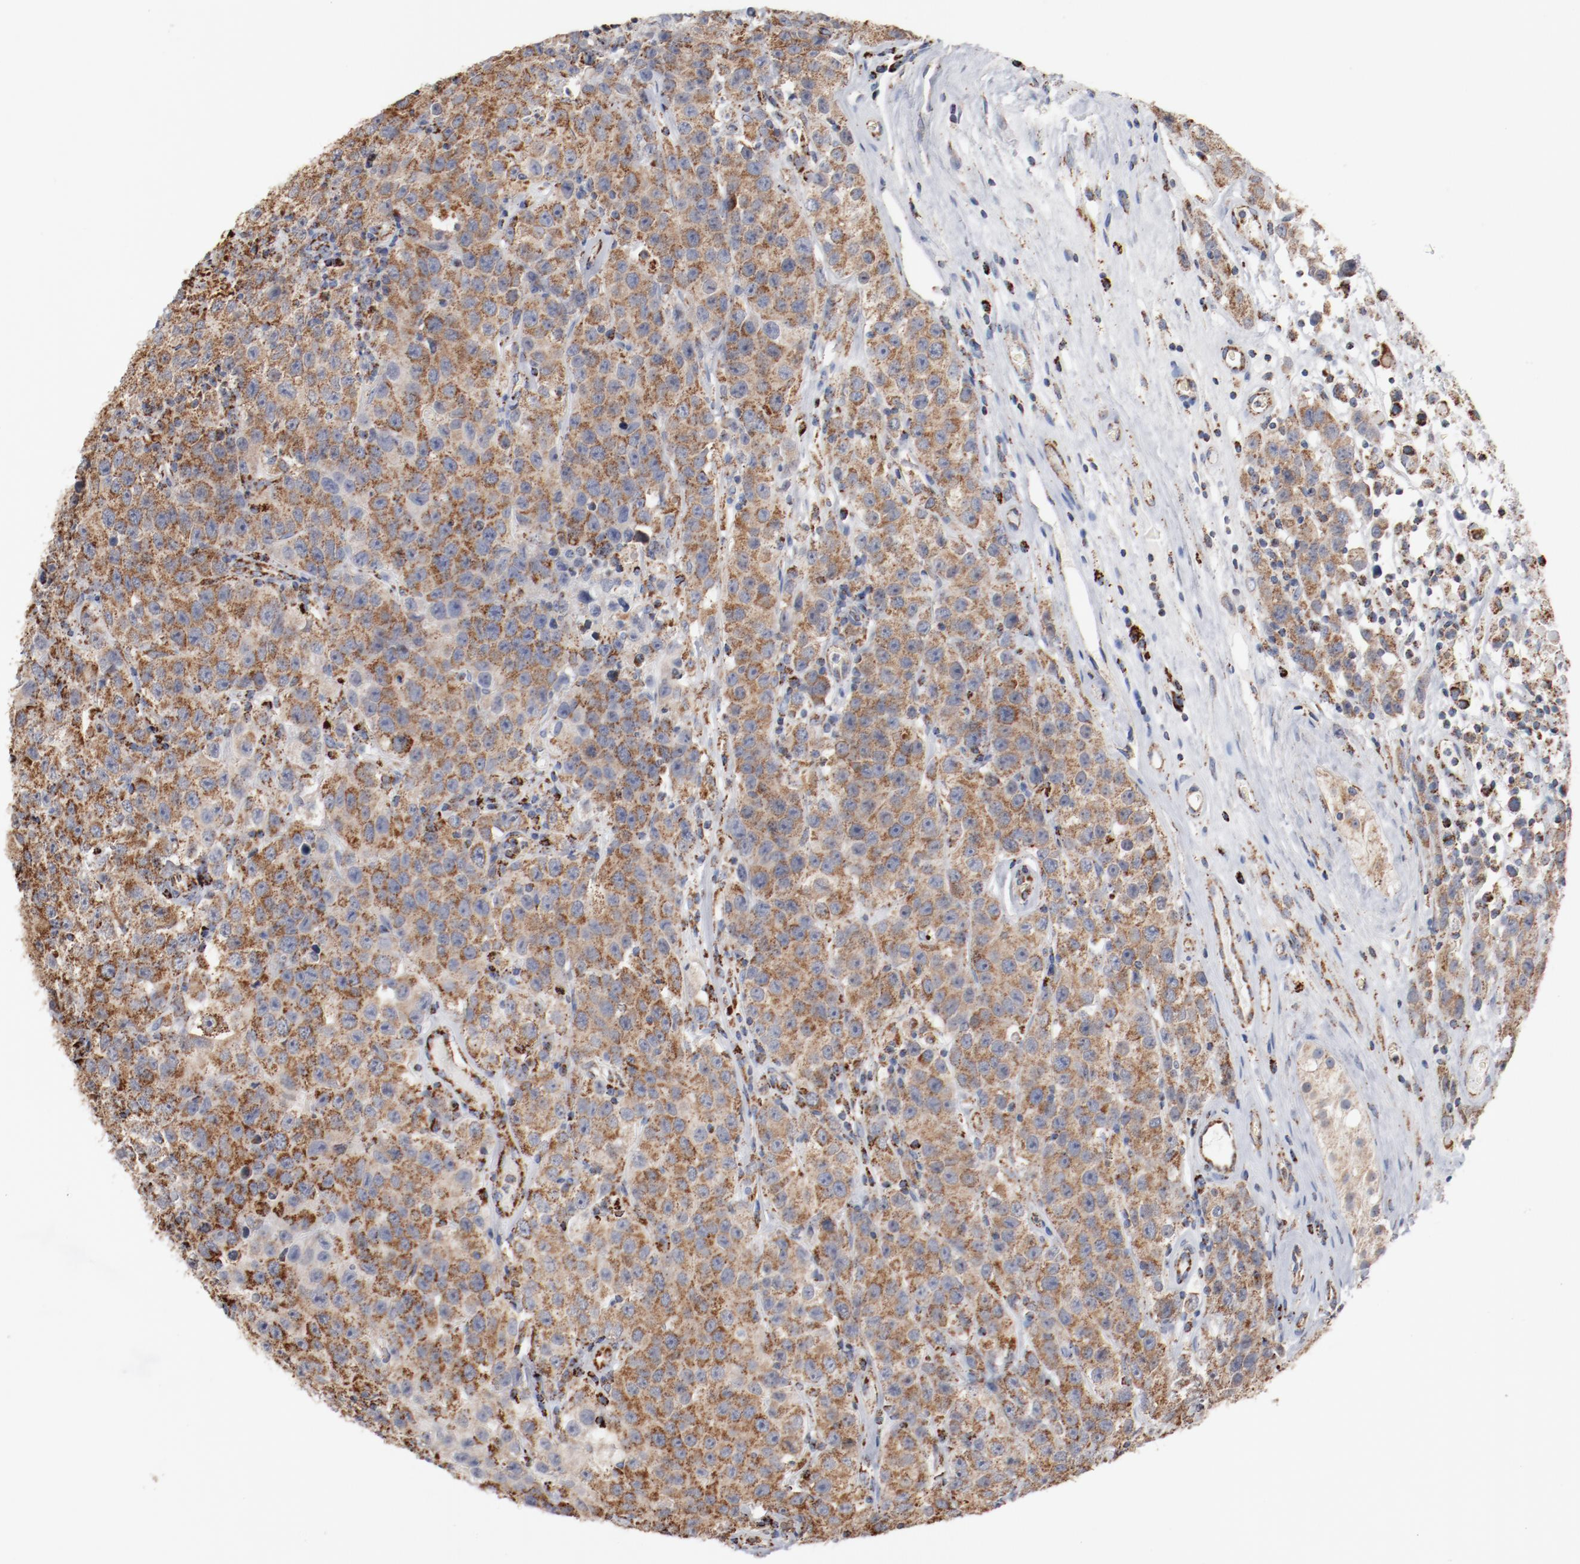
{"staining": {"intensity": "strong", "quantity": ">75%", "location": "cytoplasmic/membranous"}, "tissue": "testis cancer", "cell_type": "Tumor cells", "image_type": "cancer", "snomed": [{"axis": "morphology", "description": "Seminoma, NOS"}, {"axis": "topography", "description": "Testis"}], "caption": "Immunohistochemistry (IHC) histopathology image of testis cancer (seminoma) stained for a protein (brown), which exhibits high levels of strong cytoplasmic/membranous expression in about >75% of tumor cells.", "gene": "NDUFS4", "patient": {"sex": "male", "age": 52}}